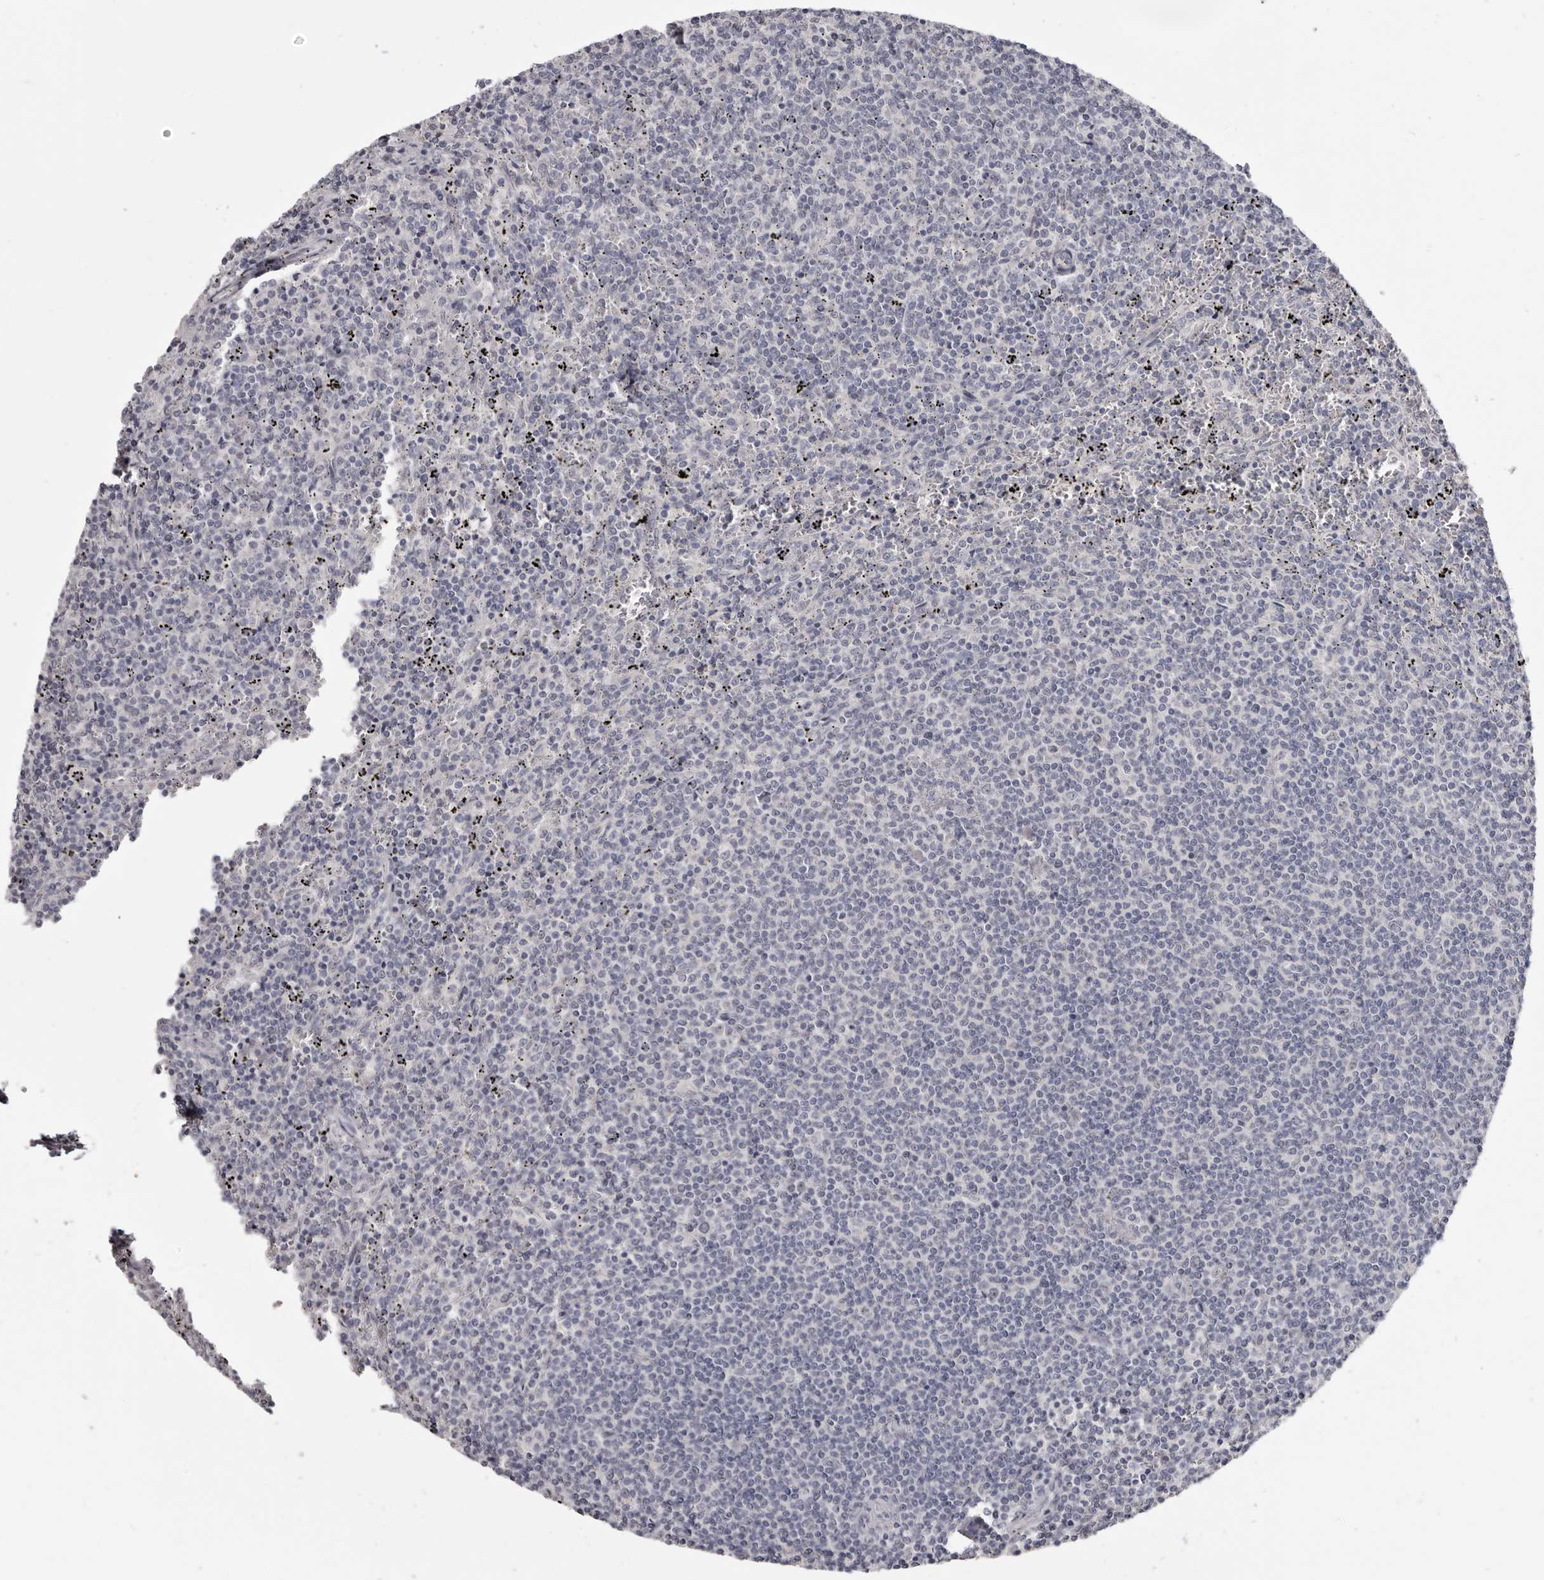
{"staining": {"intensity": "negative", "quantity": "none", "location": "none"}, "tissue": "lymphoma", "cell_type": "Tumor cells", "image_type": "cancer", "snomed": [{"axis": "morphology", "description": "Malignant lymphoma, non-Hodgkin's type, Low grade"}, {"axis": "topography", "description": "Spleen"}], "caption": "A photomicrograph of low-grade malignant lymphoma, non-Hodgkin's type stained for a protein displays no brown staining in tumor cells. (DAB immunohistochemistry (IHC) visualized using brightfield microscopy, high magnification).", "gene": "CGN", "patient": {"sex": "female", "age": 50}}